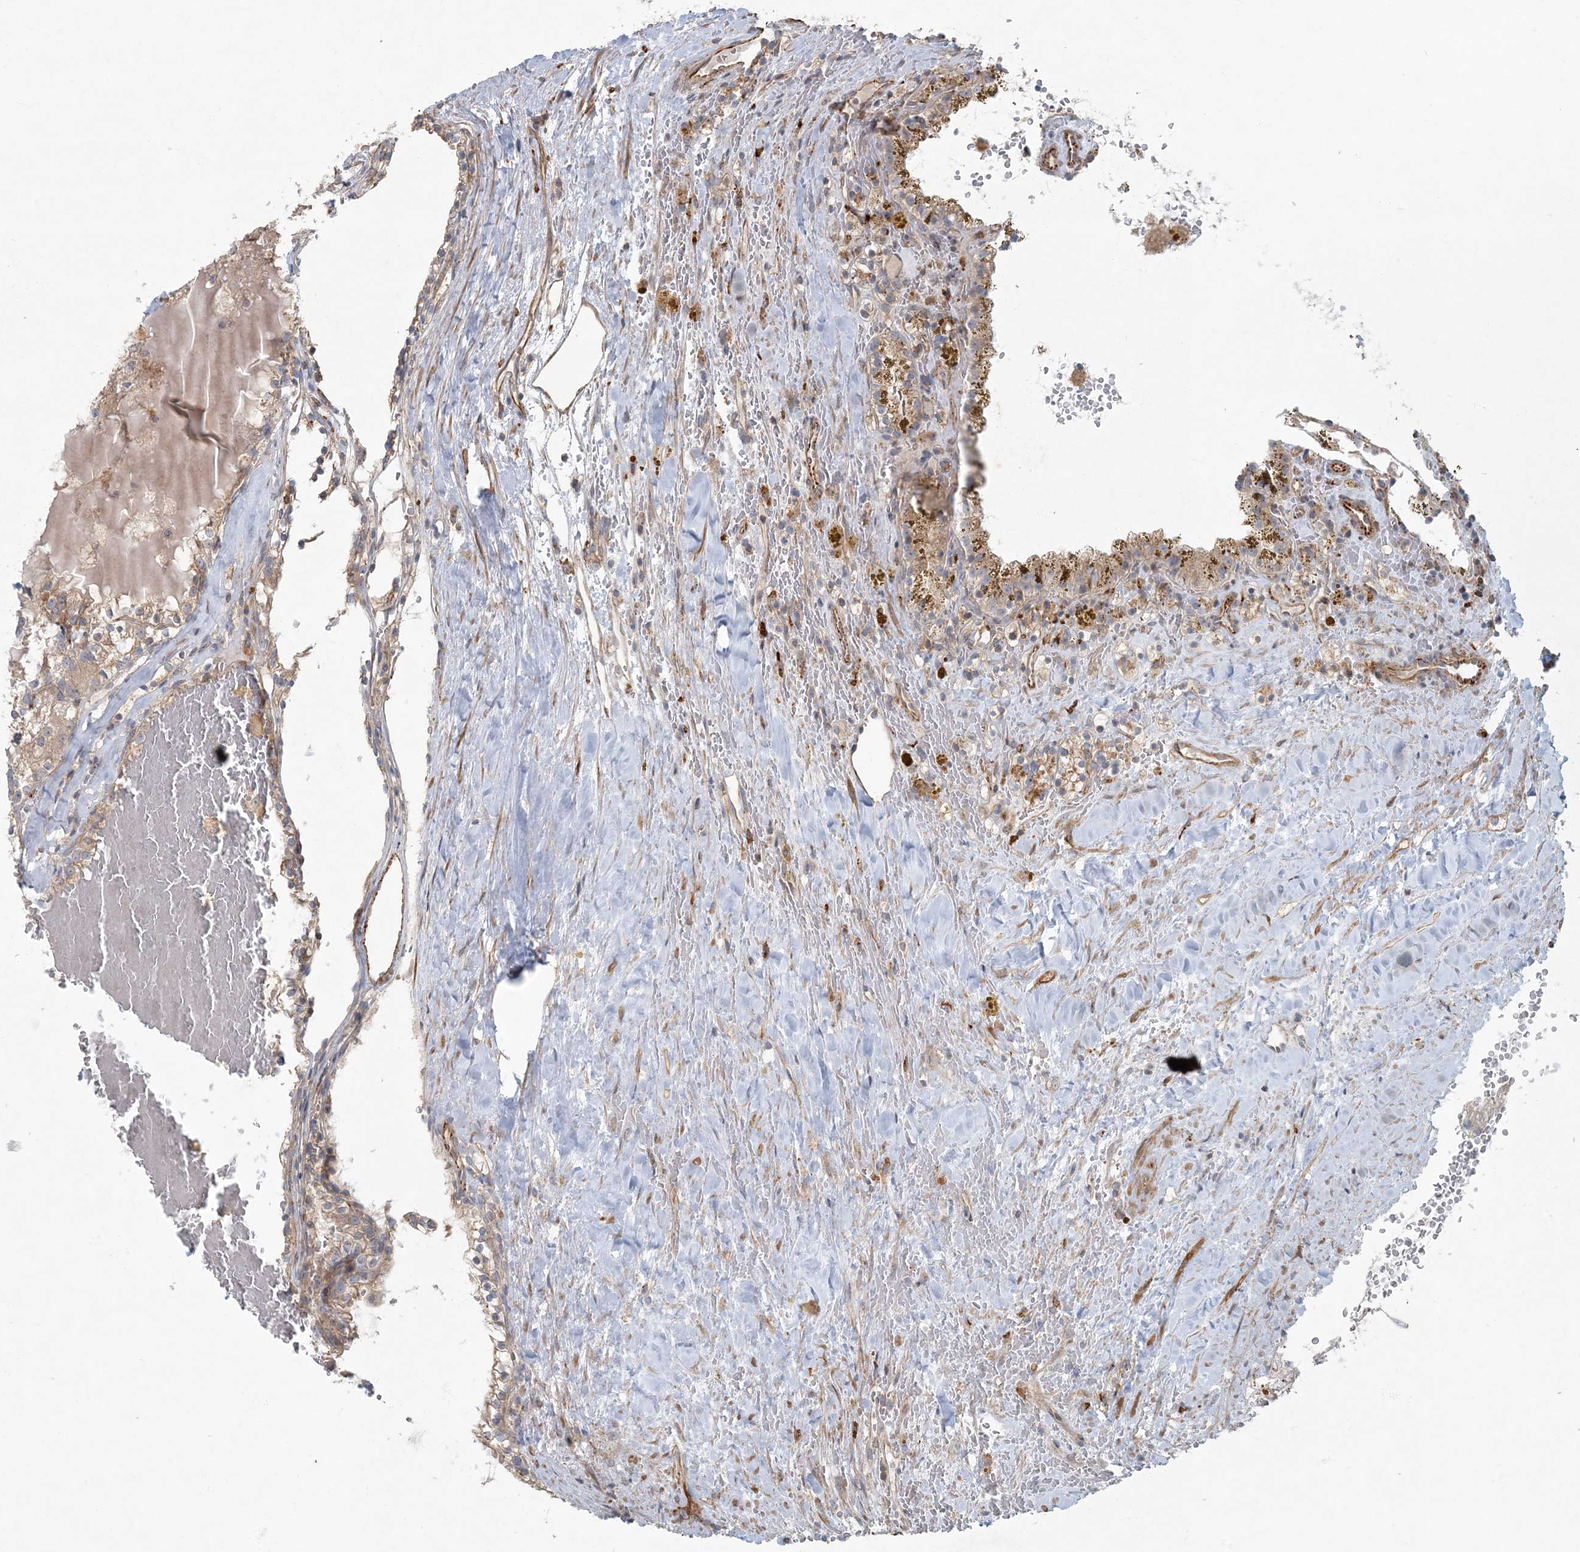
{"staining": {"intensity": "weak", "quantity": "25%-75%", "location": "cytoplasmic/membranous"}, "tissue": "renal cancer", "cell_type": "Tumor cells", "image_type": "cancer", "snomed": [{"axis": "morphology", "description": "Adenocarcinoma, NOS"}, {"axis": "topography", "description": "Kidney"}], "caption": "A low amount of weak cytoplasmic/membranous staining is seen in approximately 25%-75% of tumor cells in adenocarcinoma (renal) tissue. (Brightfield microscopy of DAB IHC at high magnification).", "gene": "ARHGEF38", "patient": {"sex": "female", "age": 56}}